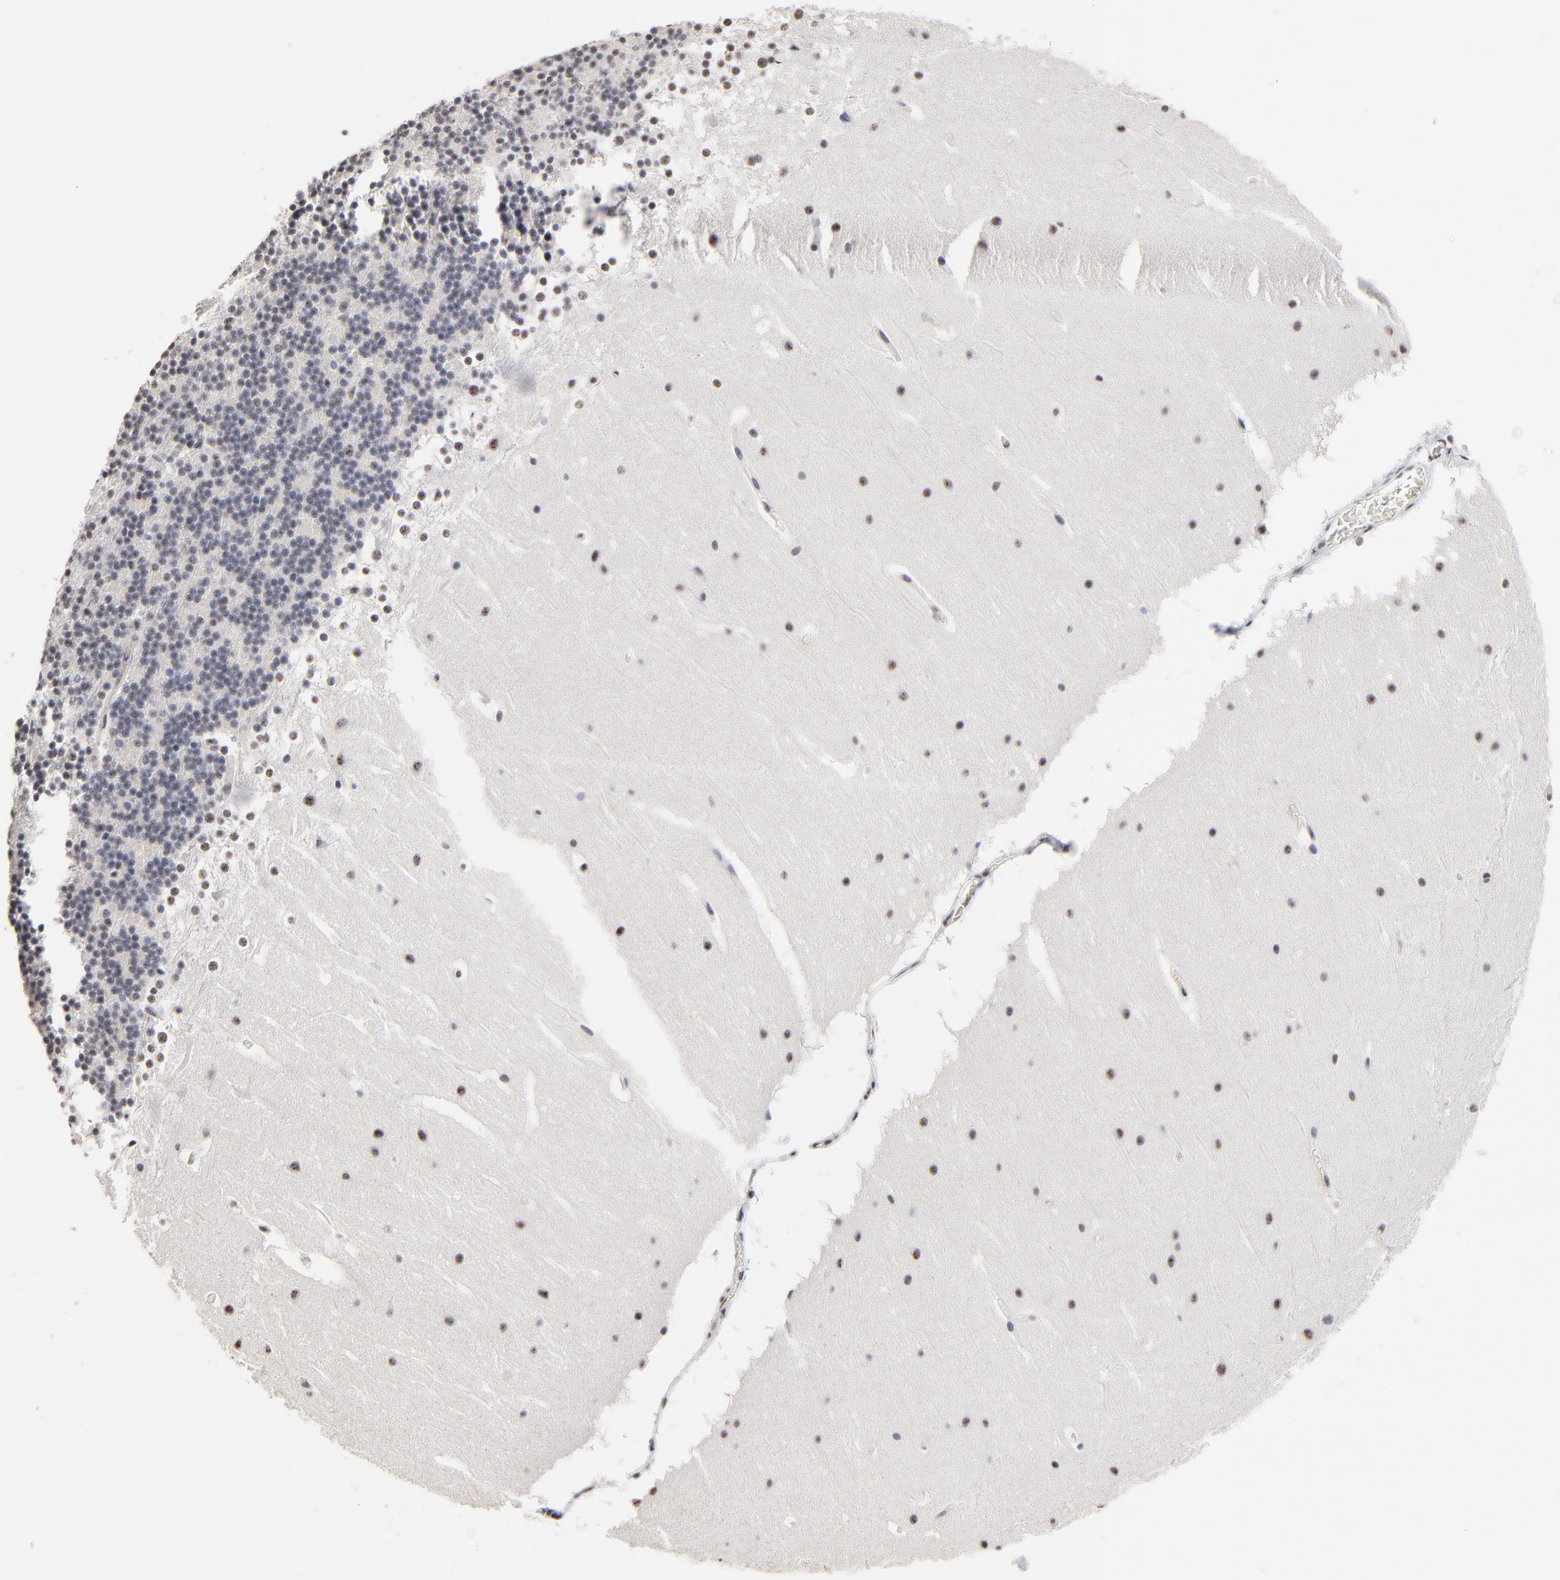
{"staining": {"intensity": "weak", "quantity": "<25%", "location": "nuclear"}, "tissue": "cerebellum", "cell_type": "Cells in granular layer", "image_type": "normal", "snomed": [{"axis": "morphology", "description": "Normal tissue, NOS"}, {"axis": "topography", "description": "Cerebellum"}], "caption": "An immunohistochemistry (IHC) histopathology image of benign cerebellum is shown. There is no staining in cells in granular layer of cerebellum. (Brightfield microscopy of DAB (3,3'-diaminobenzidine) immunohistochemistry at high magnification).", "gene": "MBD4", "patient": {"sex": "female", "age": 19}}